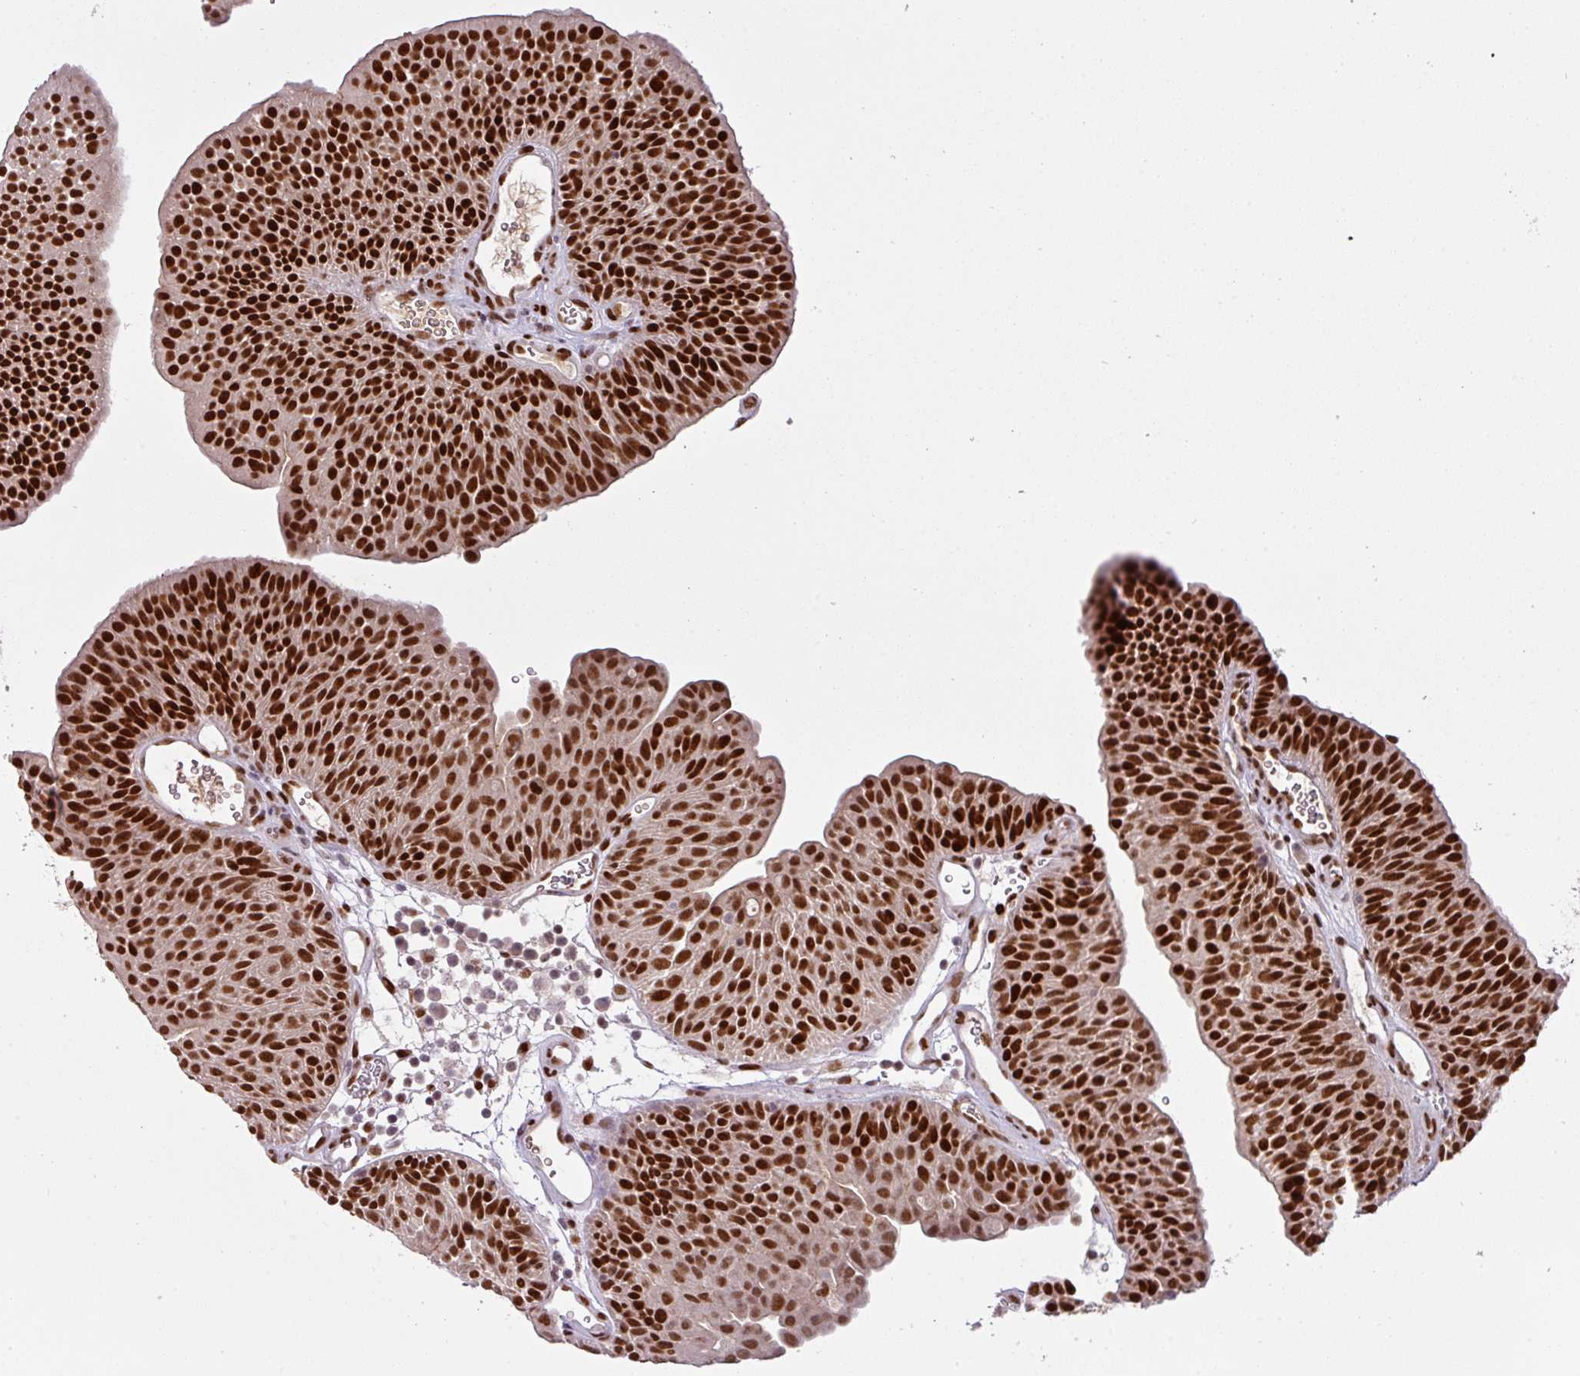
{"staining": {"intensity": "strong", "quantity": ">75%", "location": "nuclear"}, "tissue": "urothelial cancer", "cell_type": "Tumor cells", "image_type": "cancer", "snomed": [{"axis": "morphology", "description": "Urothelial carcinoma, NOS"}, {"axis": "topography", "description": "Urinary bladder"}], "caption": "The immunohistochemical stain labels strong nuclear expression in tumor cells of transitional cell carcinoma tissue. (DAB (3,3'-diaminobenzidine) IHC with brightfield microscopy, high magnification).", "gene": "IRF2BPL", "patient": {"sex": "male", "age": 67}}